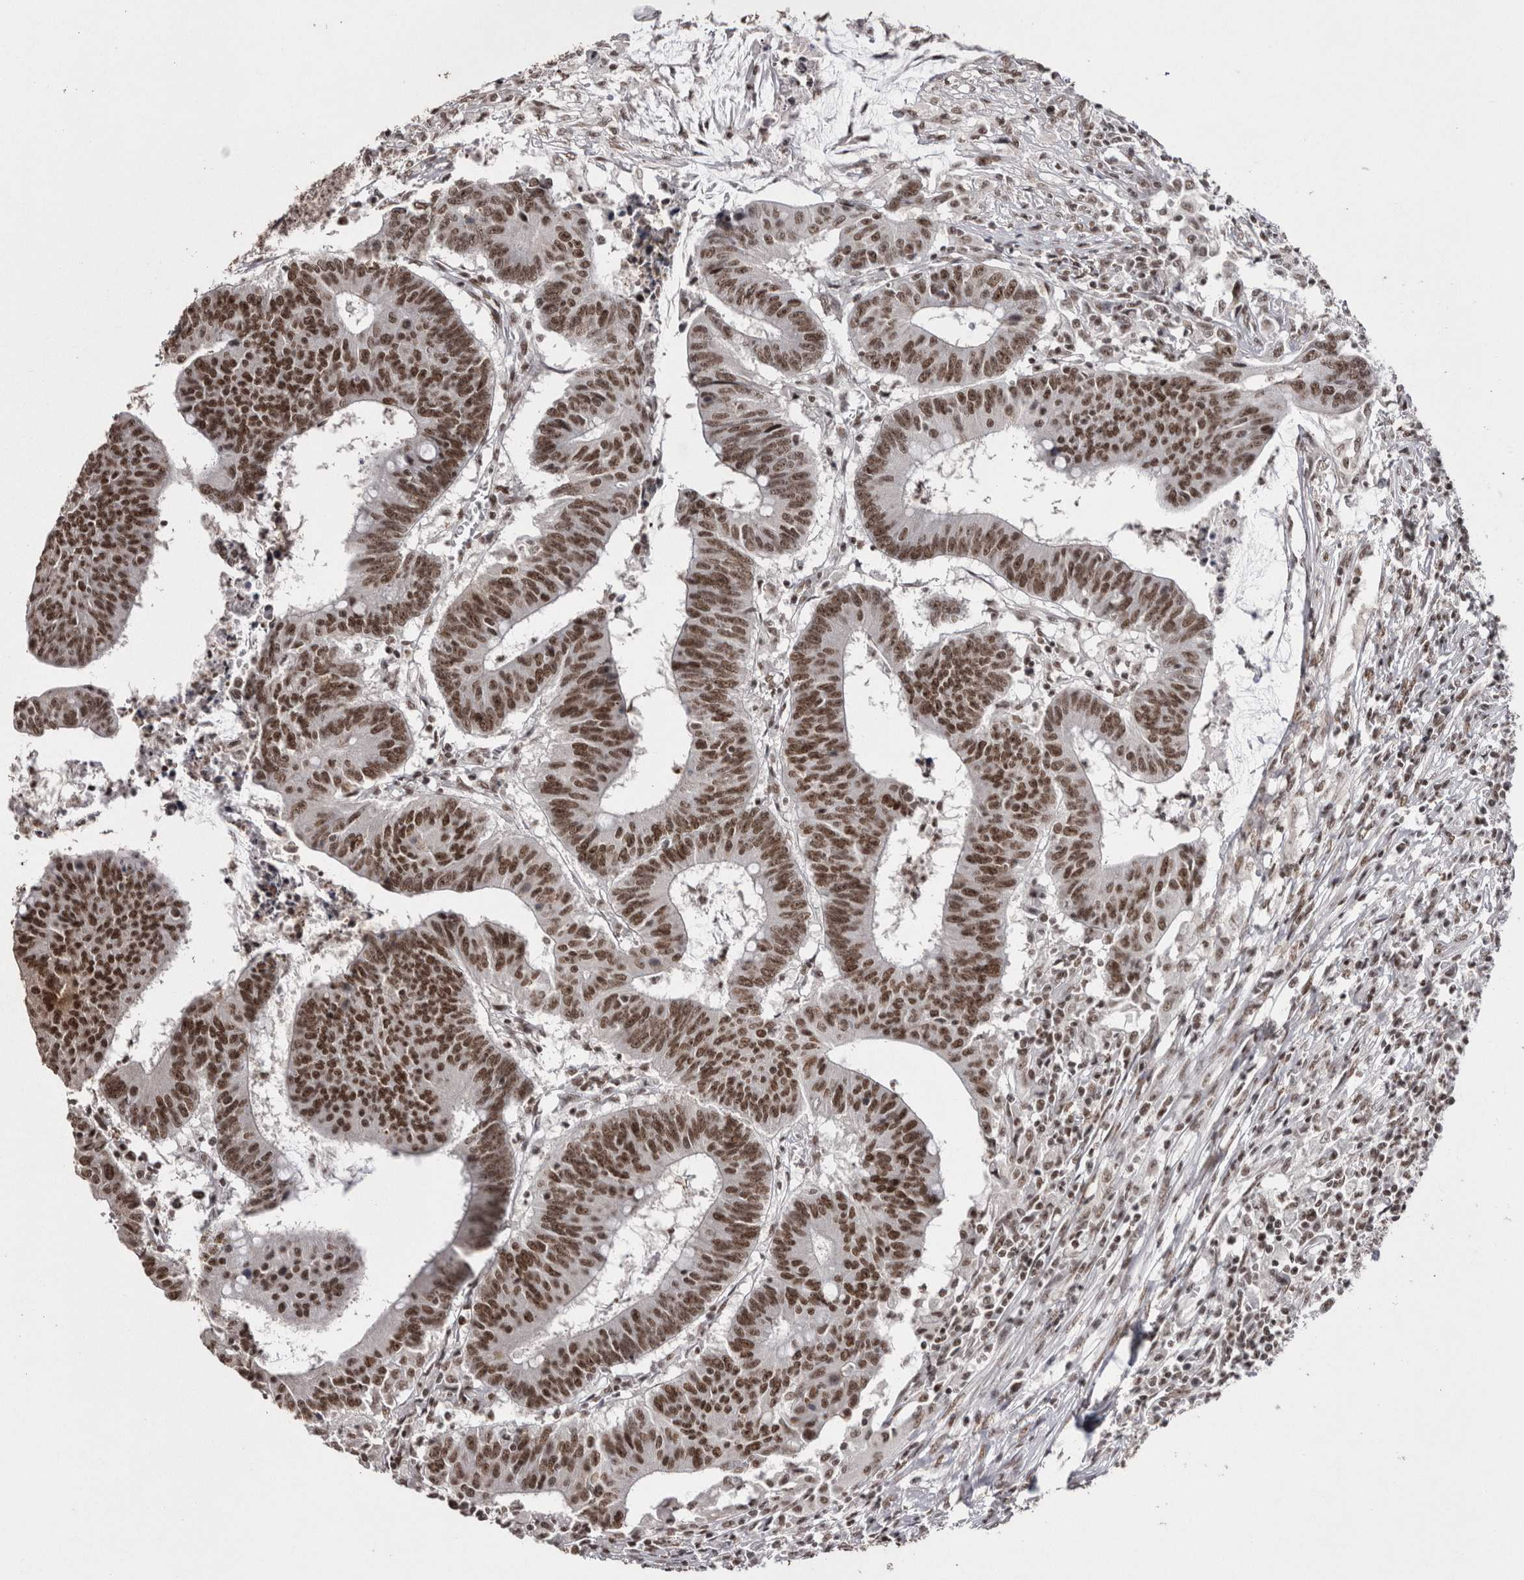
{"staining": {"intensity": "moderate", "quantity": ">75%", "location": "nuclear"}, "tissue": "colorectal cancer", "cell_type": "Tumor cells", "image_type": "cancer", "snomed": [{"axis": "morphology", "description": "Adenocarcinoma, NOS"}, {"axis": "topography", "description": "Colon"}], "caption": "Immunohistochemistry (IHC) photomicrograph of neoplastic tissue: human adenocarcinoma (colorectal) stained using immunohistochemistry (IHC) reveals medium levels of moderate protein expression localized specifically in the nuclear of tumor cells, appearing as a nuclear brown color.", "gene": "SMC1A", "patient": {"sex": "male", "age": 45}}